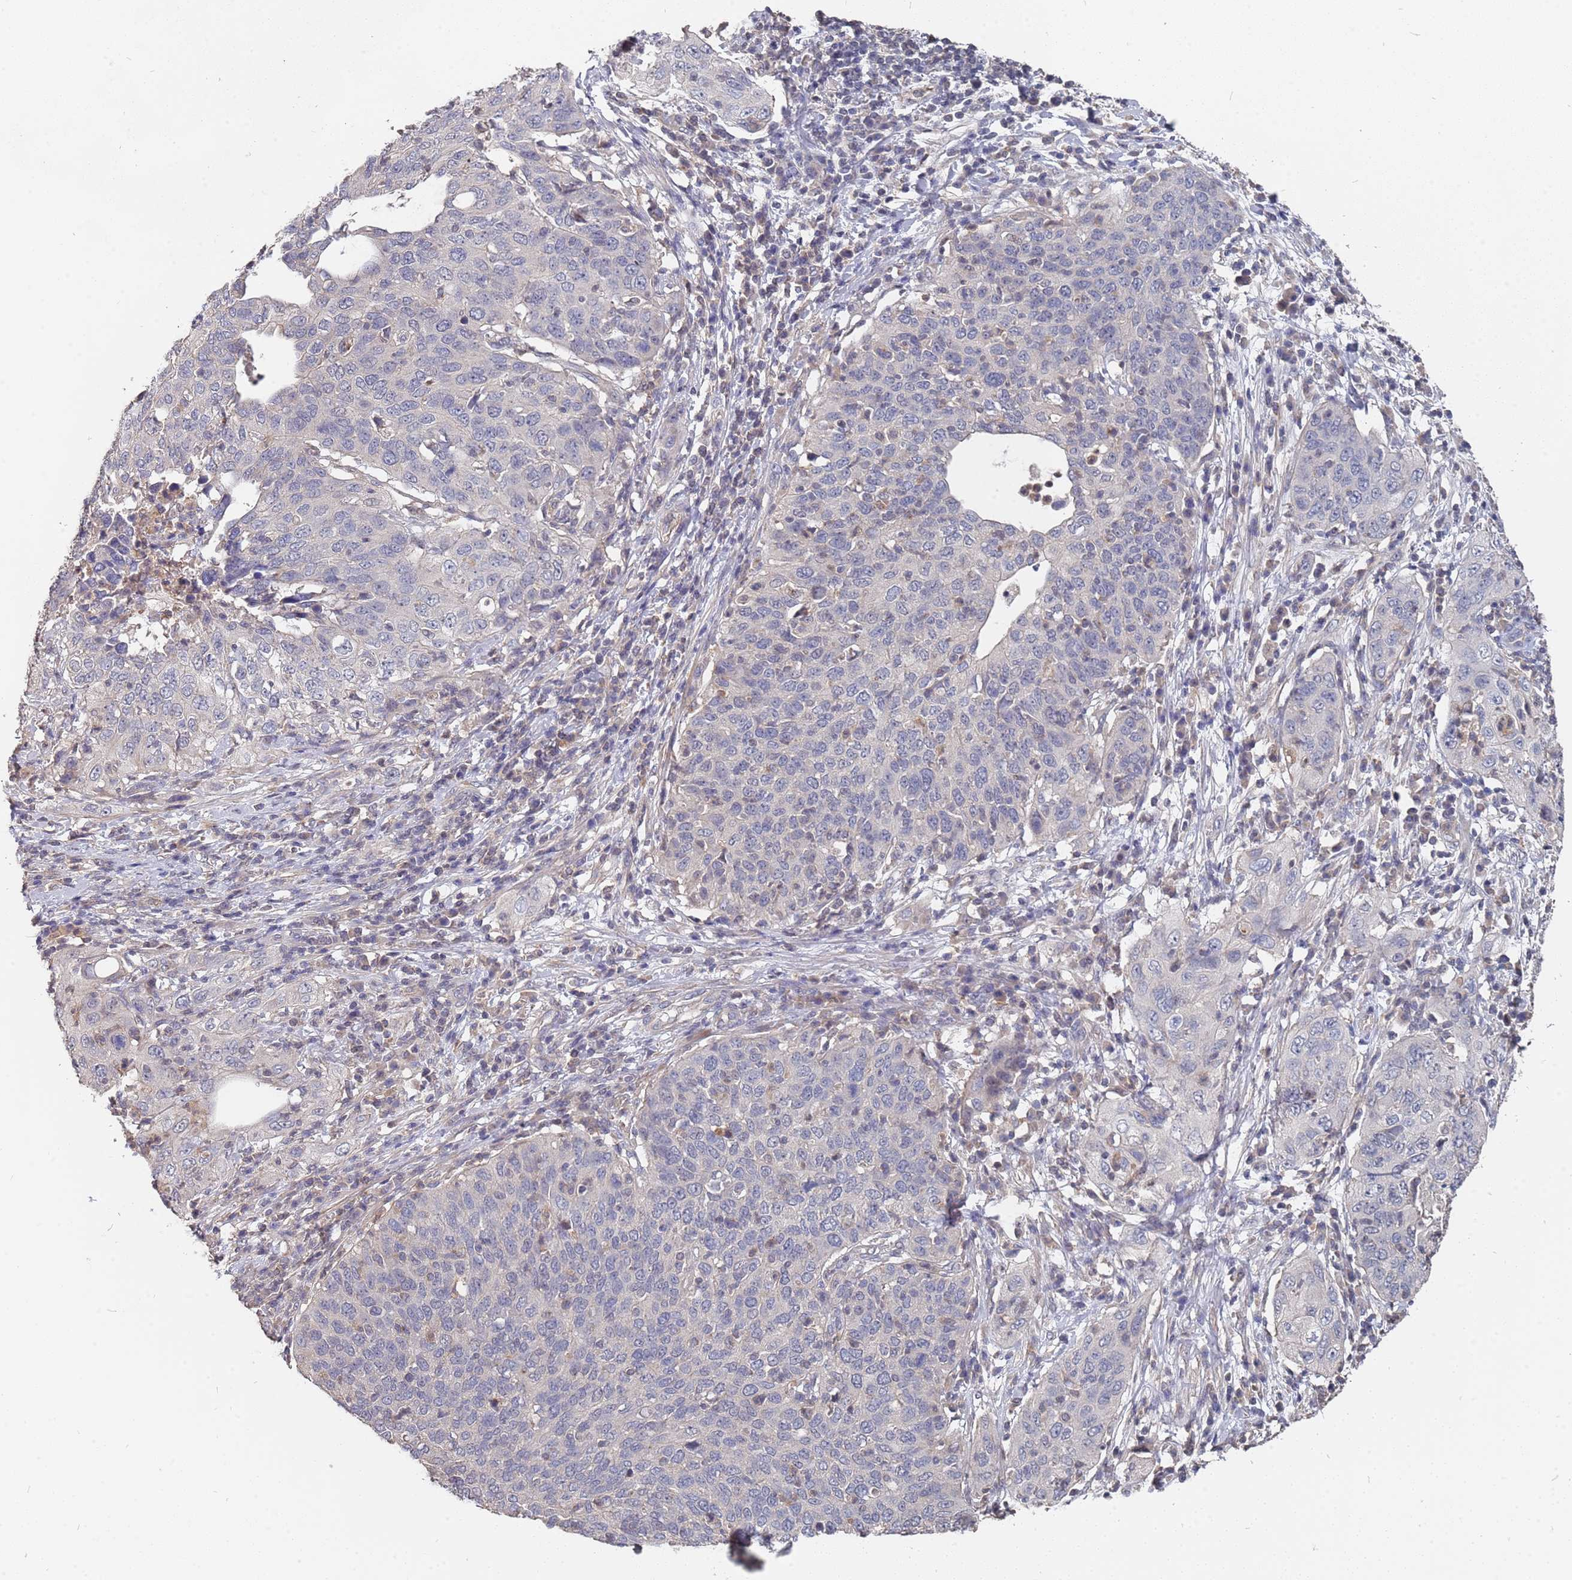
{"staining": {"intensity": "negative", "quantity": "none", "location": "none"}, "tissue": "cervical cancer", "cell_type": "Tumor cells", "image_type": "cancer", "snomed": [{"axis": "morphology", "description": "Squamous cell carcinoma, NOS"}, {"axis": "topography", "description": "Cervix"}], "caption": "Histopathology image shows no significant protein expression in tumor cells of cervical cancer.", "gene": "TCEANC2", "patient": {"sex": "female", "age": 36}}